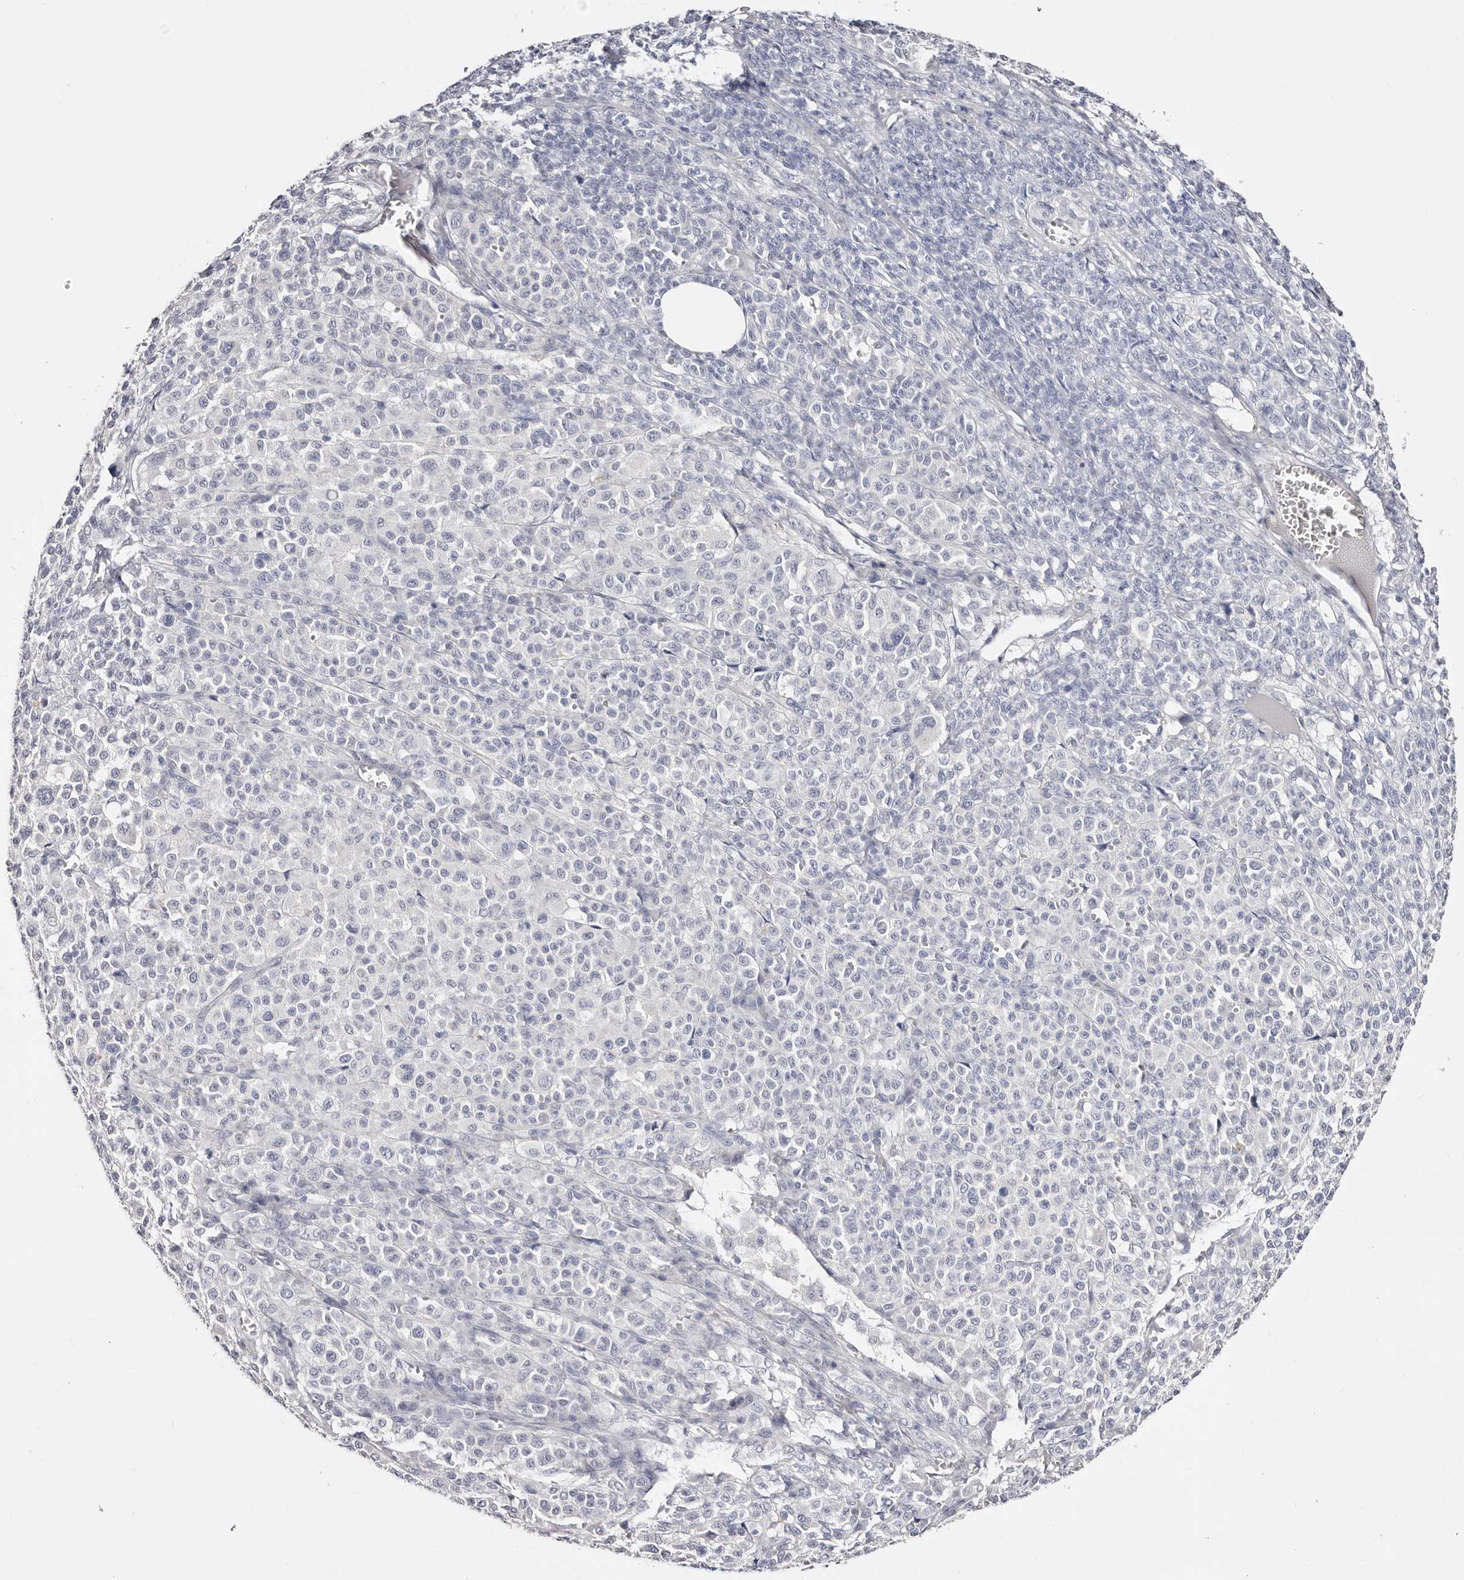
{"staining": {"intensity": "negative", "quantity": "none", "location": "none"}, "tissue": "melanoma", "cell_type": "Tumor cells", "image_type": "cancer", "snomed": [{"axis": "morphology", "description": "Malignant melanoma, Metastatic site"}, {"axis": "topography", "description": "Skin"}], "caption": "Melanoma was stained to show a protein in brown. There is no significant expression in tumor cells. (DAB immunohistochemistry with hematoxylin counter stain).", "gene": "AKNAD1", "patient": {"sex": "female", "age": 74}}